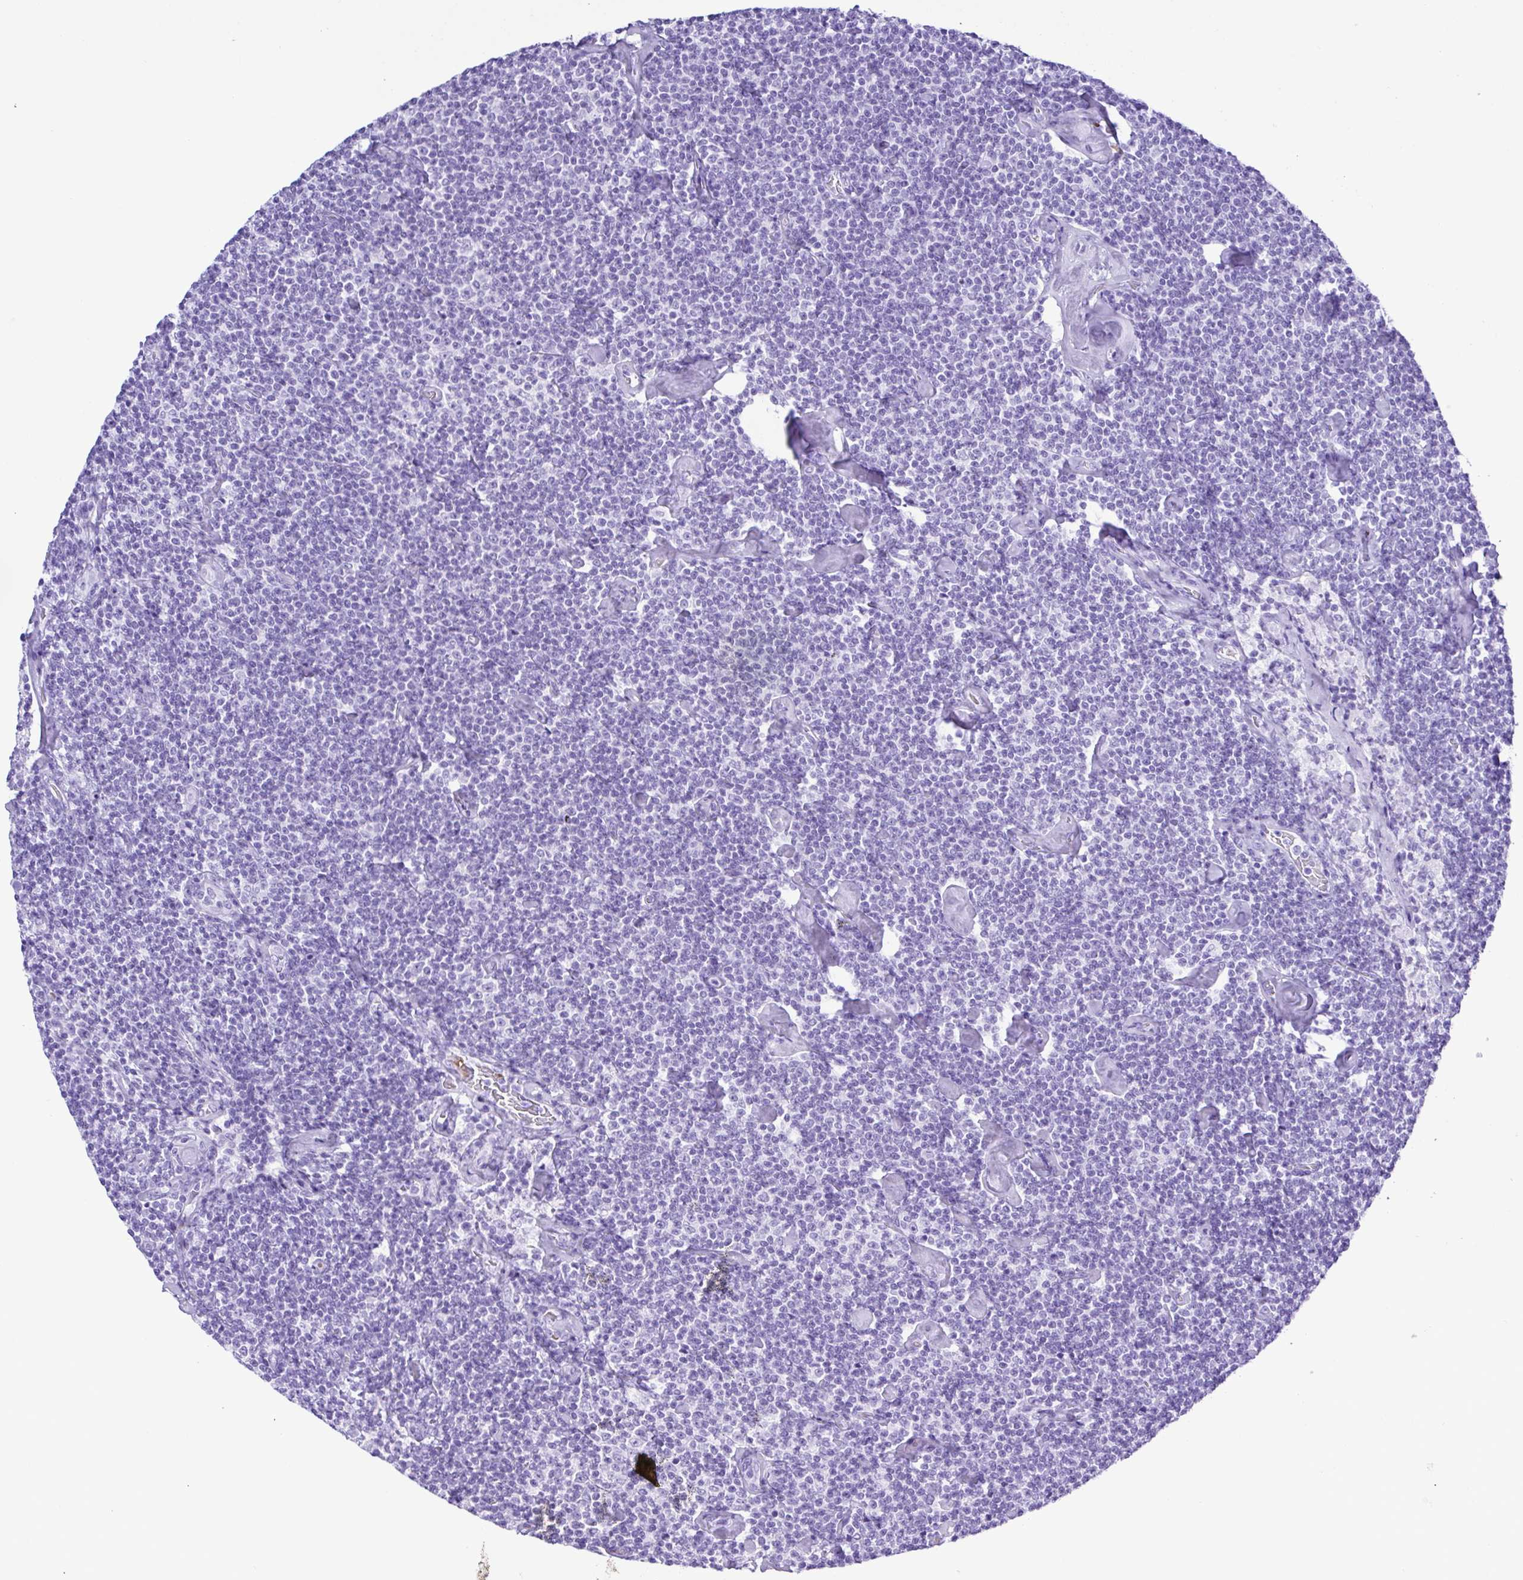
{"staining": {"intensity": "negative", "quantity": "none", "location": "none"}, "tissue": "lymphoma", "cell_type": "Tumor cells", "image_type": "cancer", "snomed": [{"axis": "morphology", "description": "Malignant lymphoma, non-Hodgkin's type, Low grade"}, {"axis": "topography", "description": "Lymph node"}], "caption": "A photomicrograph of malignant lymphoma, non-Hodgkin's type (low-grade) stained for a protein demonstrates no brown staining in tumor cells.", "gene": "SYT1", "patient": {"sex": "male", "age": 81}}